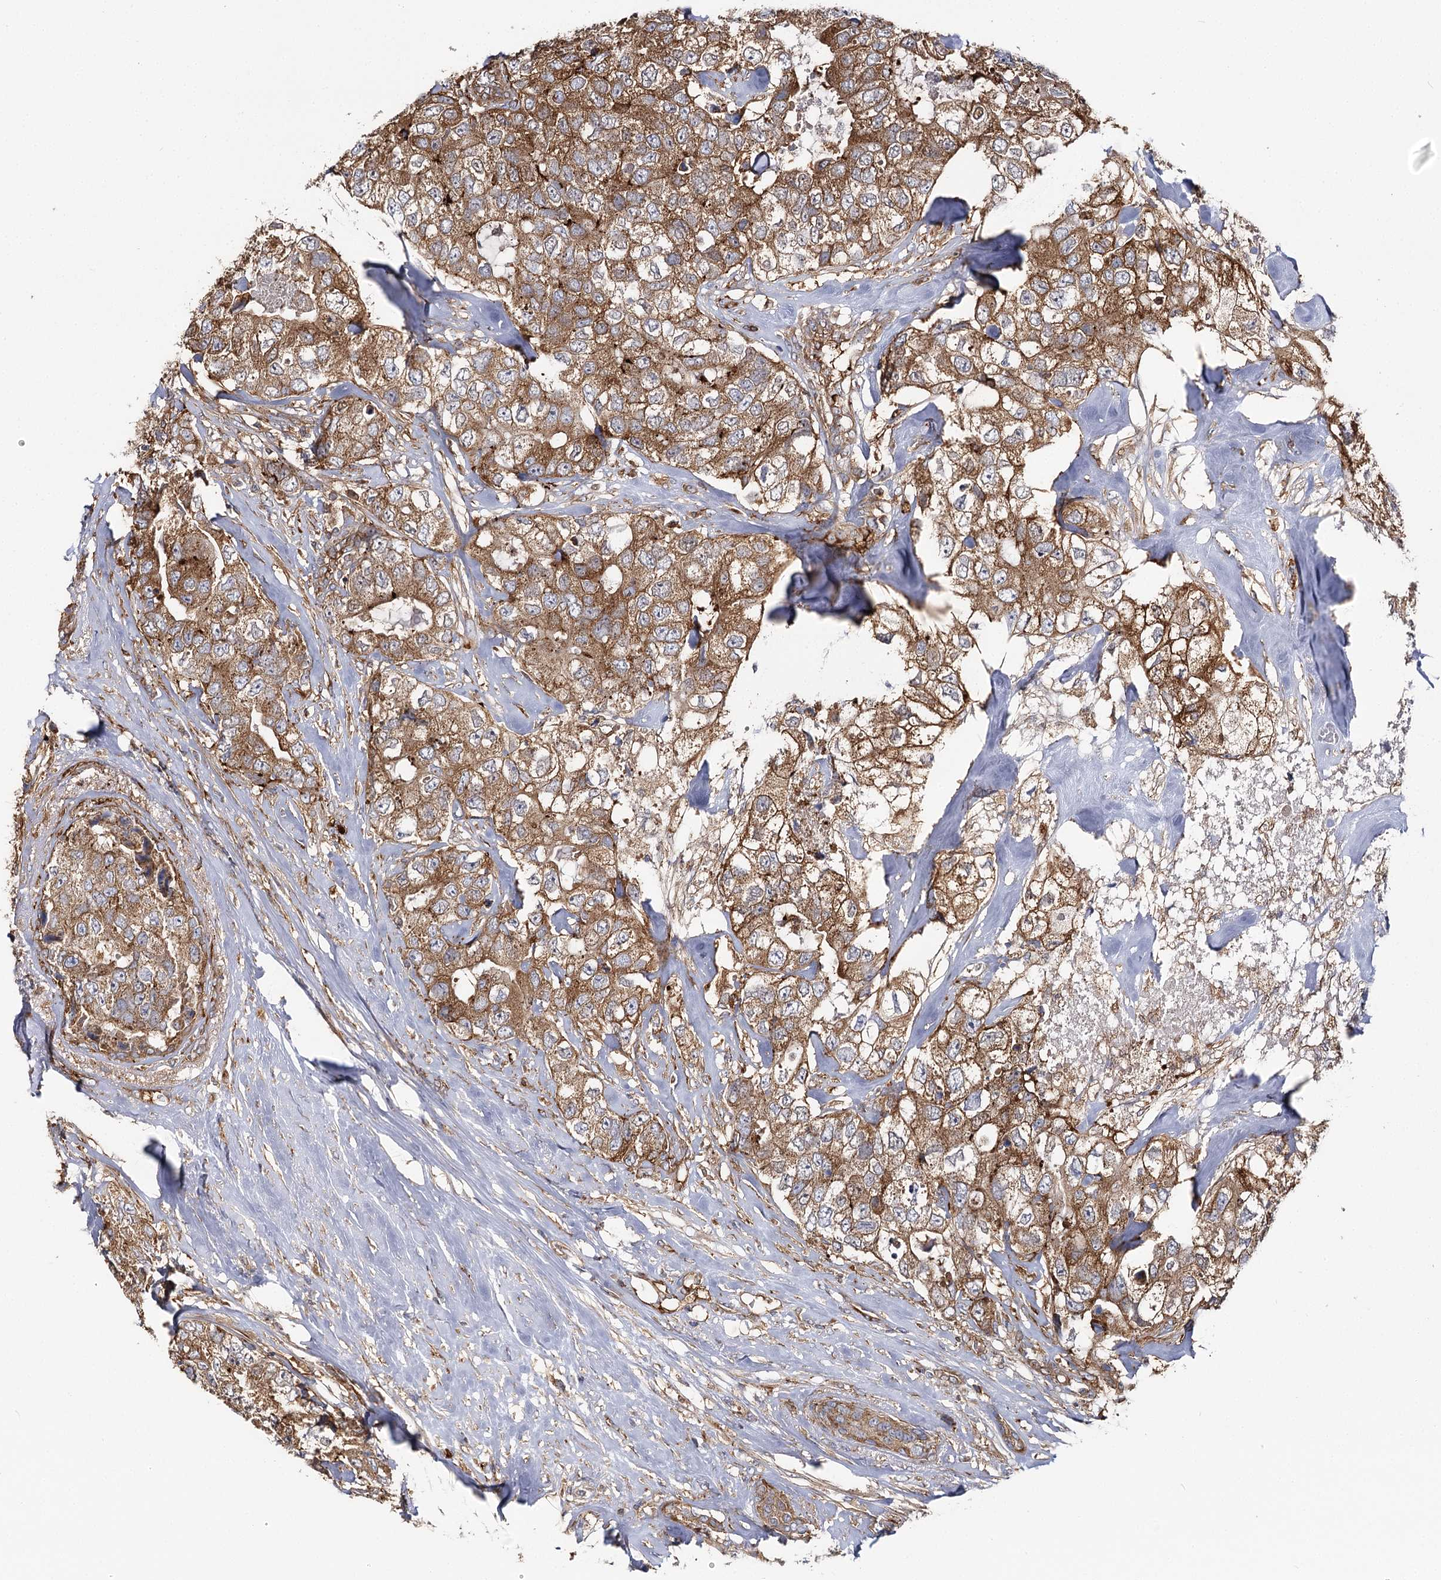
{"staining": {"intensity": "moderate", "quantity": ">75%", "location": "cytoplasmic/membranous"}, "tissue": "breast cancer", "cell_type": "Tumor cells", "image_type": "cancer", "snomed": [{"axis": "morphology", "description": "Duct carcinoma"}, {"axis": "topography", "description": "Breast"}], "caption": "A micrograph of human breast infiltrating ductal carcinoma stained for a protein reveals moderate cytoplasmic/membranous brown staining in tumor cells.", "gene": "SEC24B", "patient": {"sex": "female", "age": 62}}